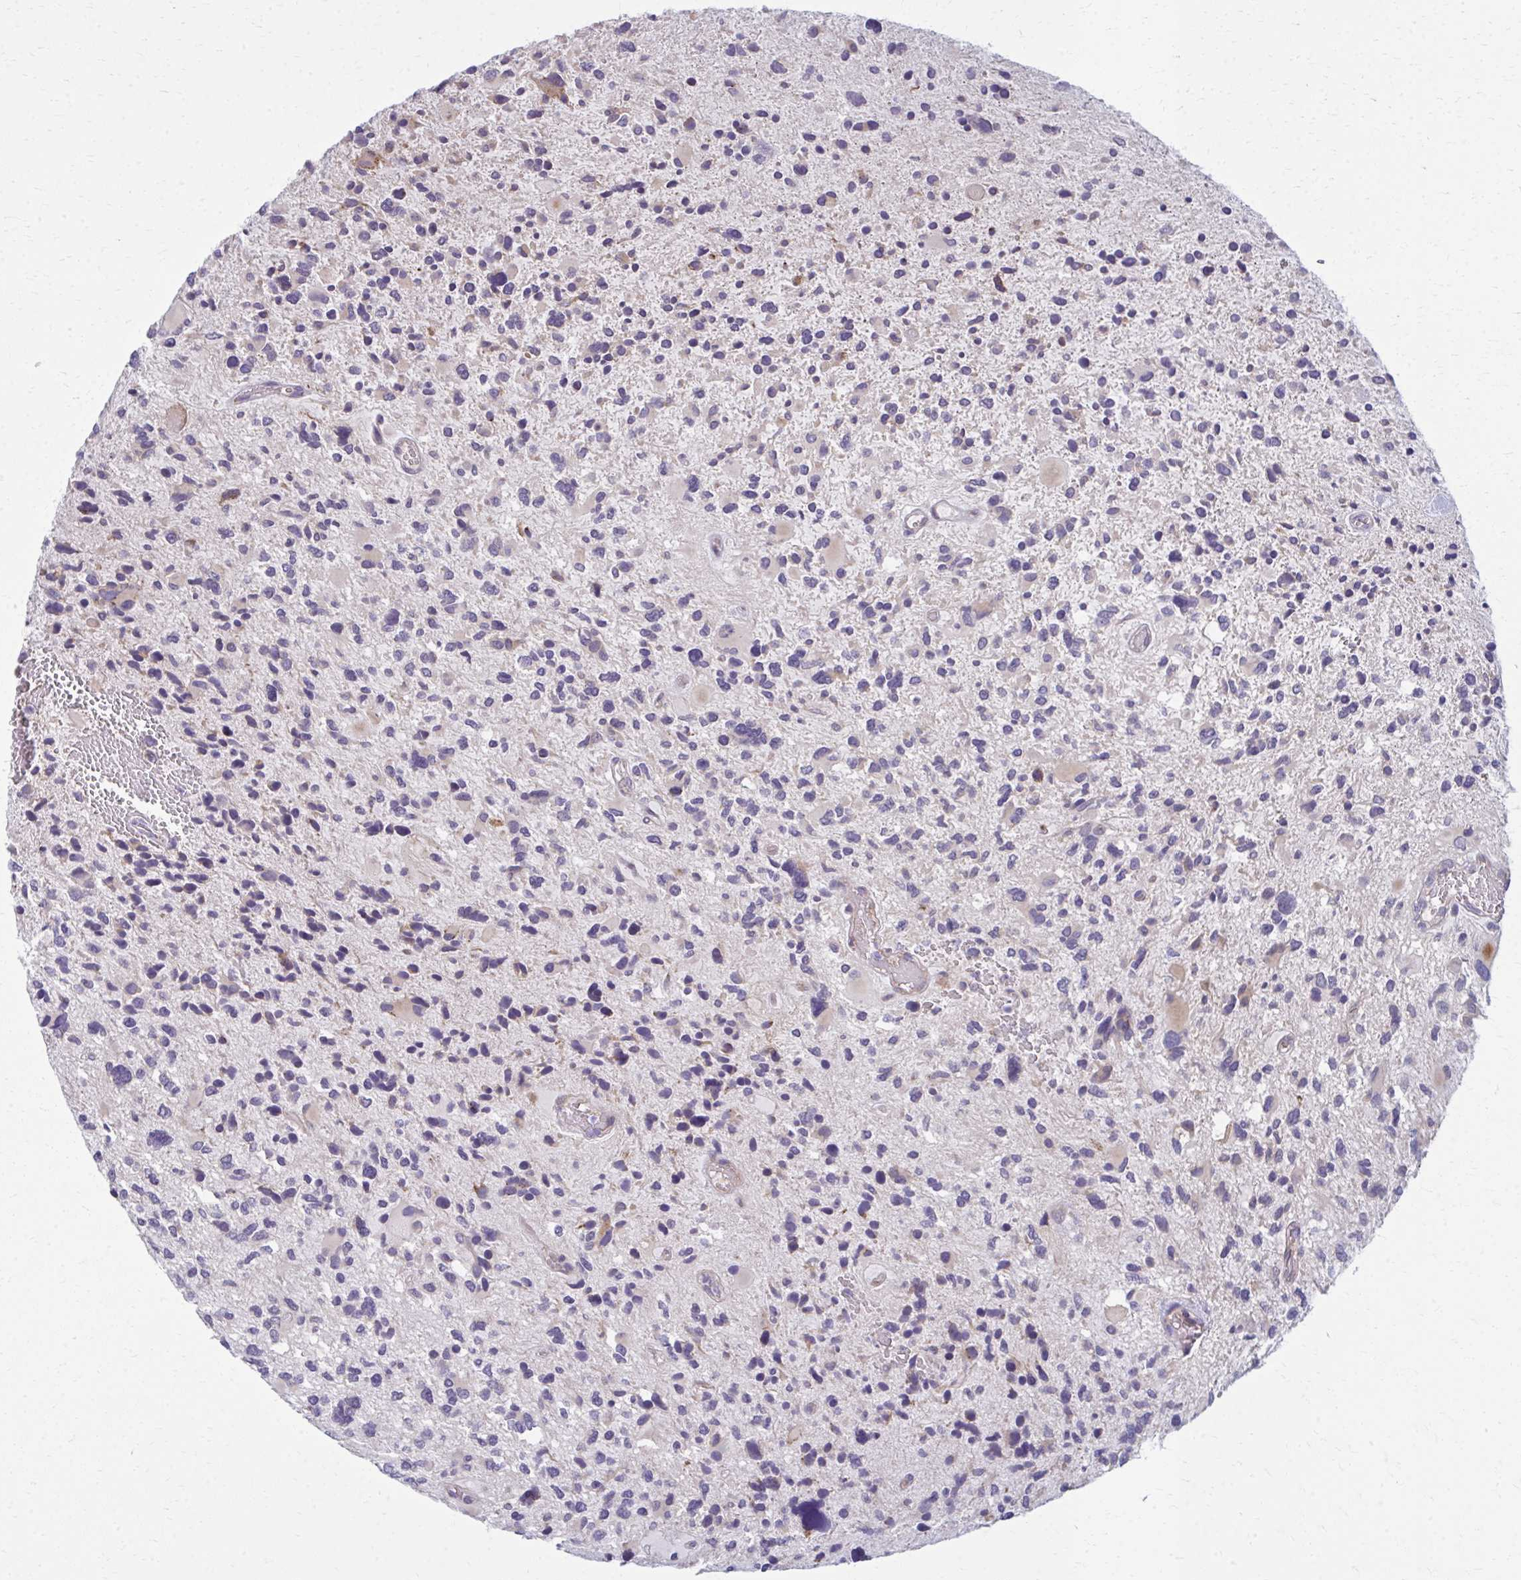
{"staining": {"intensity": "negative", "quantity": "none", "location": "none"}, "tissue": "glioma", "cell_type": "Tumor cells", "image_type": "cancer", "snomed": [{"axis": "morphology", "description": "Glioma, malignant, High grade"}, {"axis": "topography", "description": "Brain"}], "caption": "Human malignant glioma (high-grade) stained for a protein using immunohistochemistry (IHC) shows no expression in tumor cells.", "gene": "CEMP1", "patient": {"sex": "female", "age": 11}}